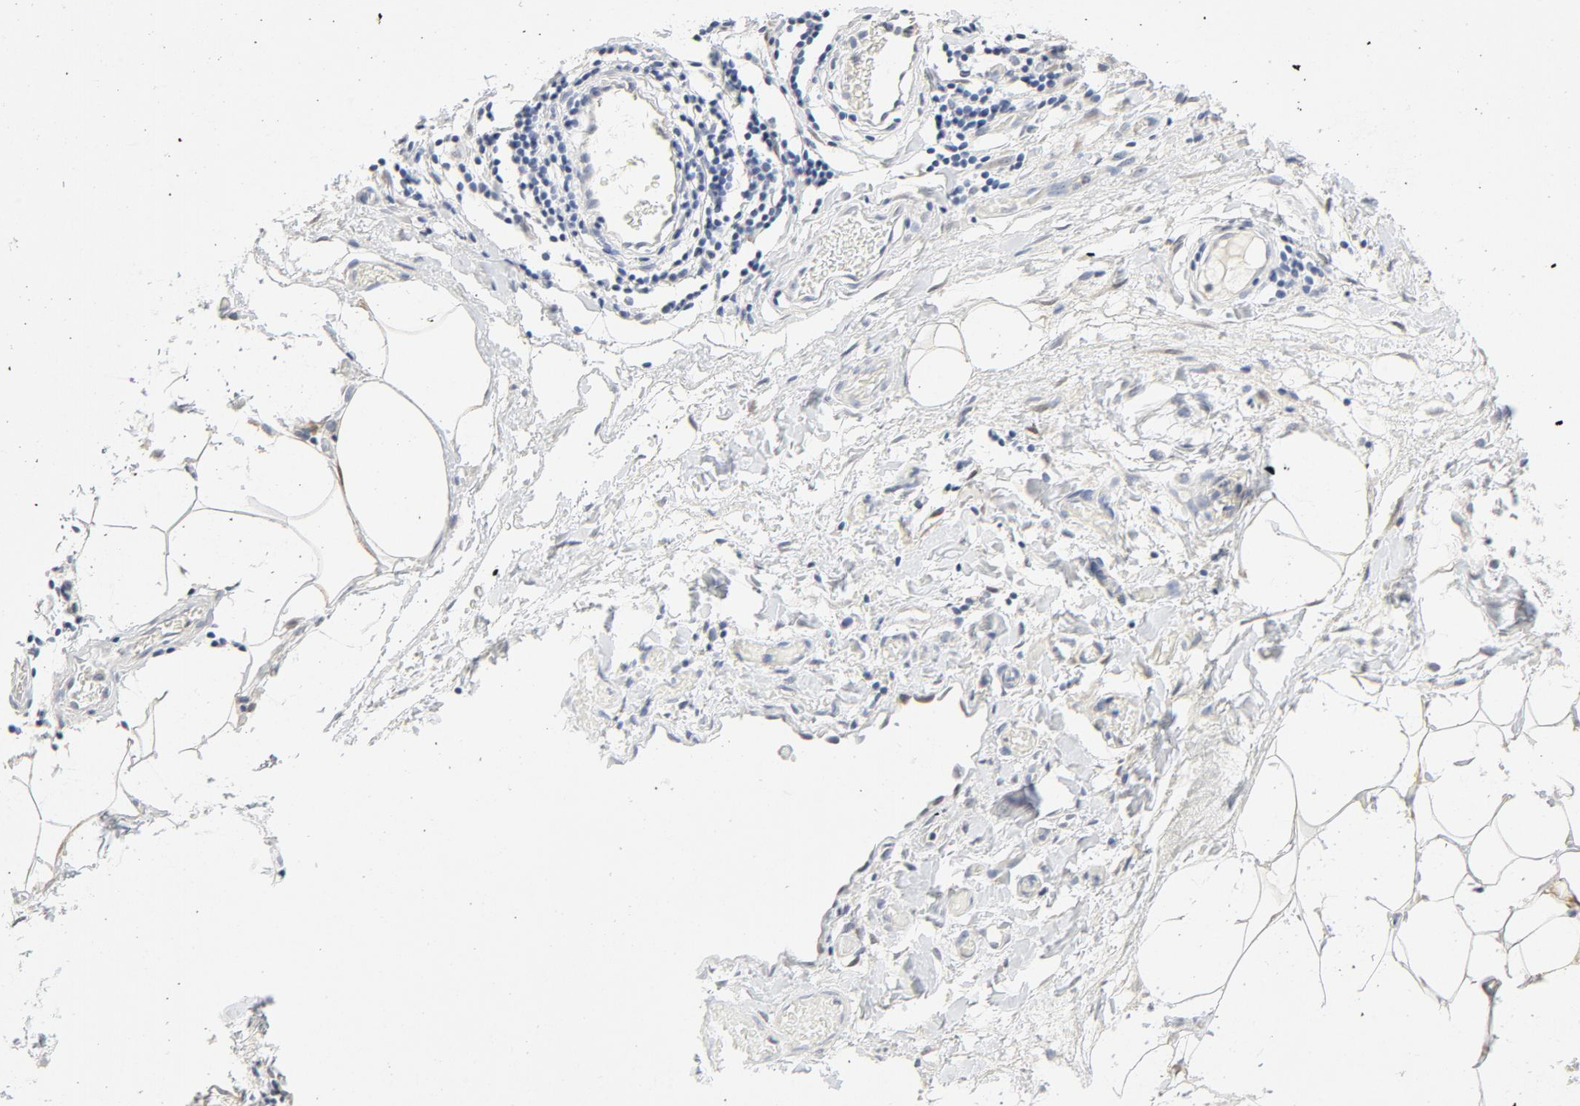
{"staining": {"intensity": "negative", "quantity": "none", "location": "none"}, "tissue": "stomach cancer", "cell_type": "Tumor cells", "image_type": "cancer", "snomed": [{"axis": "morphology", "description": "Adenocarcinoma, NOS"}, {"axis": "topography", "description": "Stomach, upper"}], "caption": "The immunohistochemistry (IHC) histopathology image has no significant staining in tumor cells of stomach adenocarcinoma tissue.", "gene": "PGM1", "patient": {"sex": "male", "age": 47}}